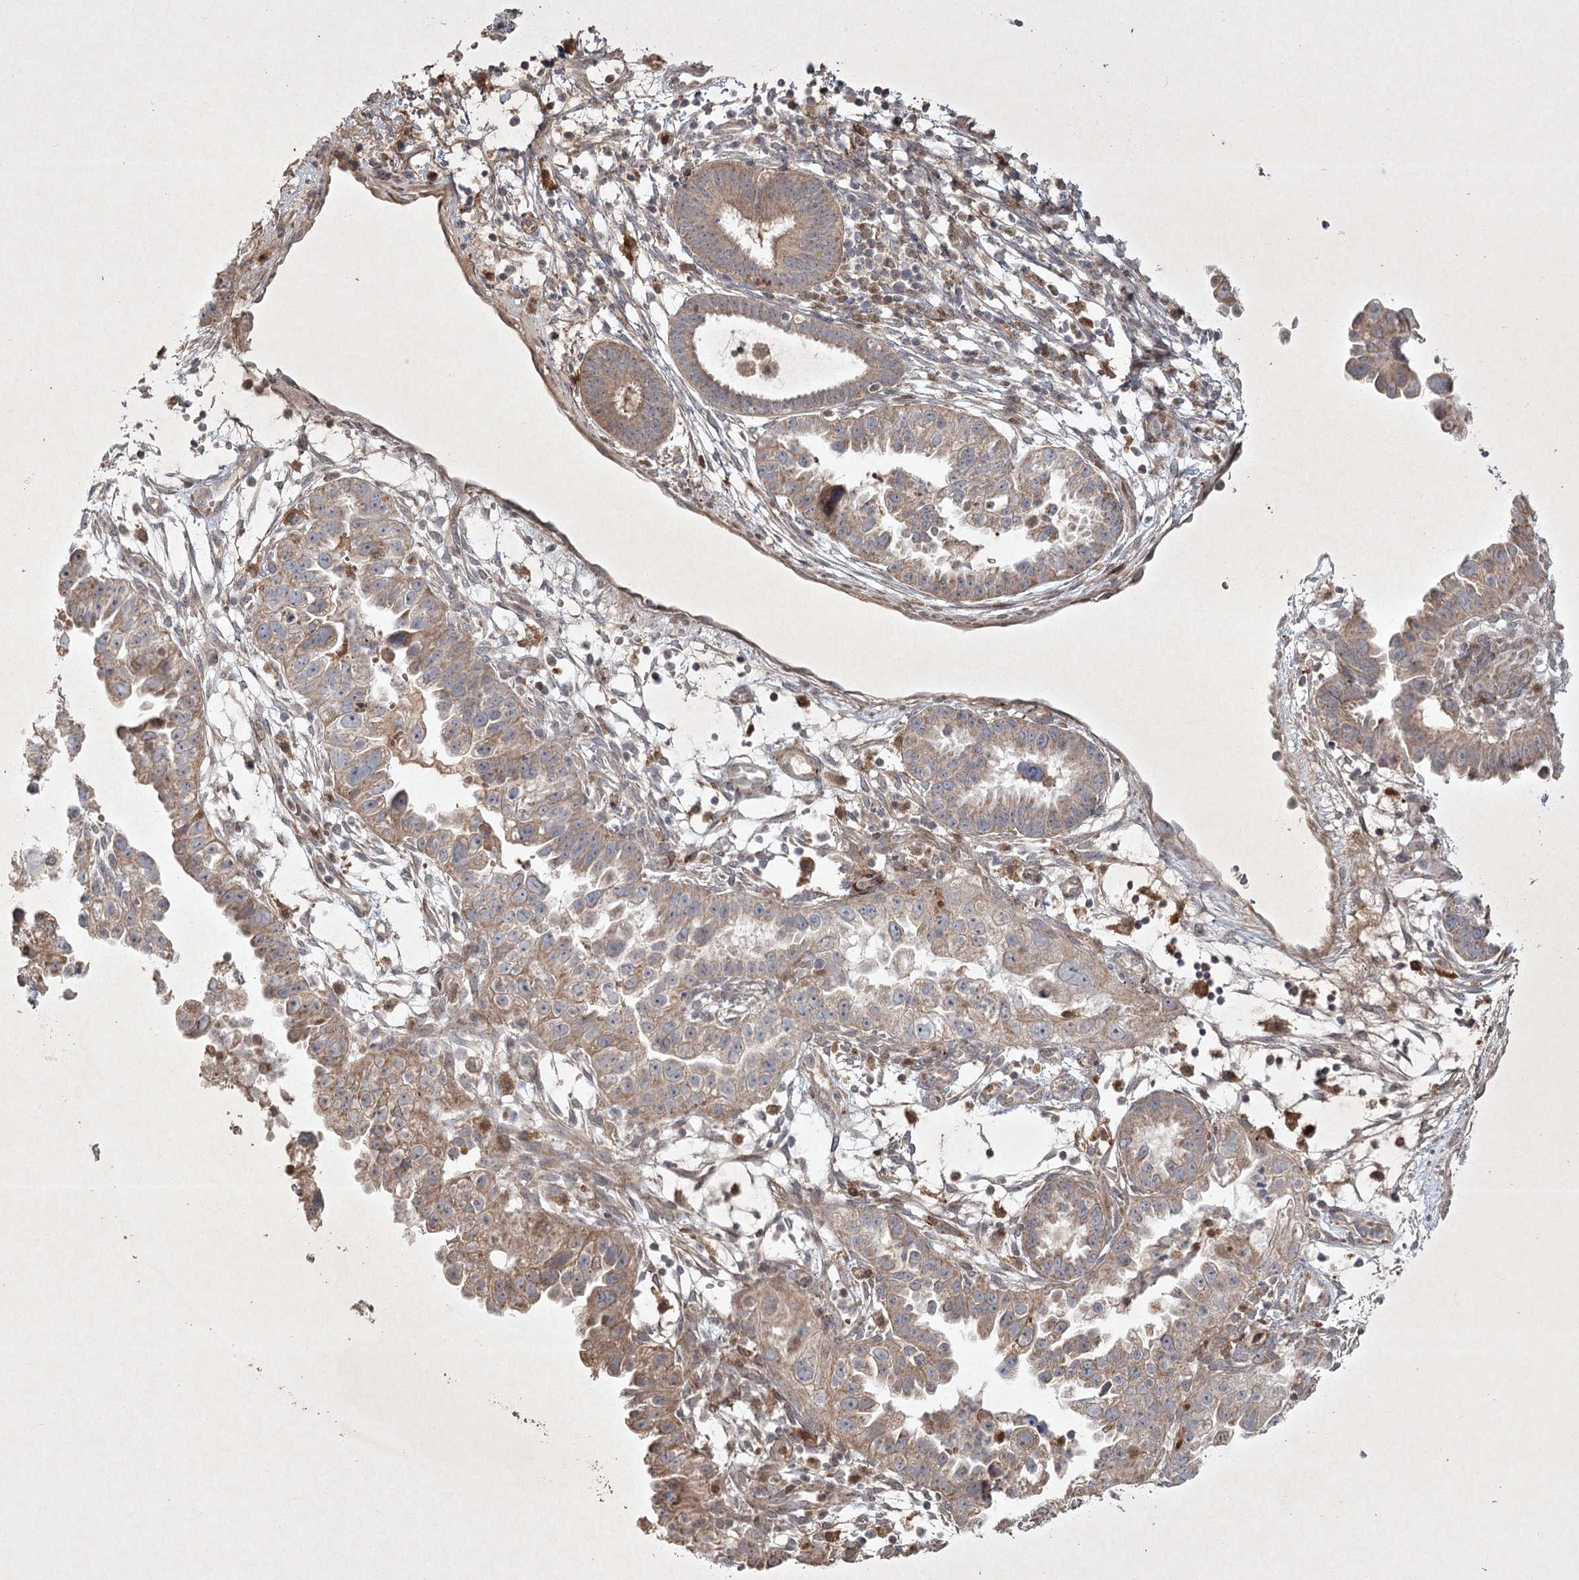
{"staining": {"intensity": "weak", "quantity": ">75%", "location": "cytoplasmic/membranous"}, "tissue": "endometrial cancer", "cell_type": "Tumor cells", "image_type": "cancer", "snomed": [{"axis": "morphology", "description": "Adenocarcinoma, NOS"}, {"axis": "topography", "description": "Endometrium"}], "caption": "Immunohistochemical staining of endometrial adenocarcinoma exhibits low levels of weak cytoplasmic/membranous positivity in approximately >75% of tumor cells.", "gene": "KBTBD4", "patient": {"sex": "female", "age": 85}}